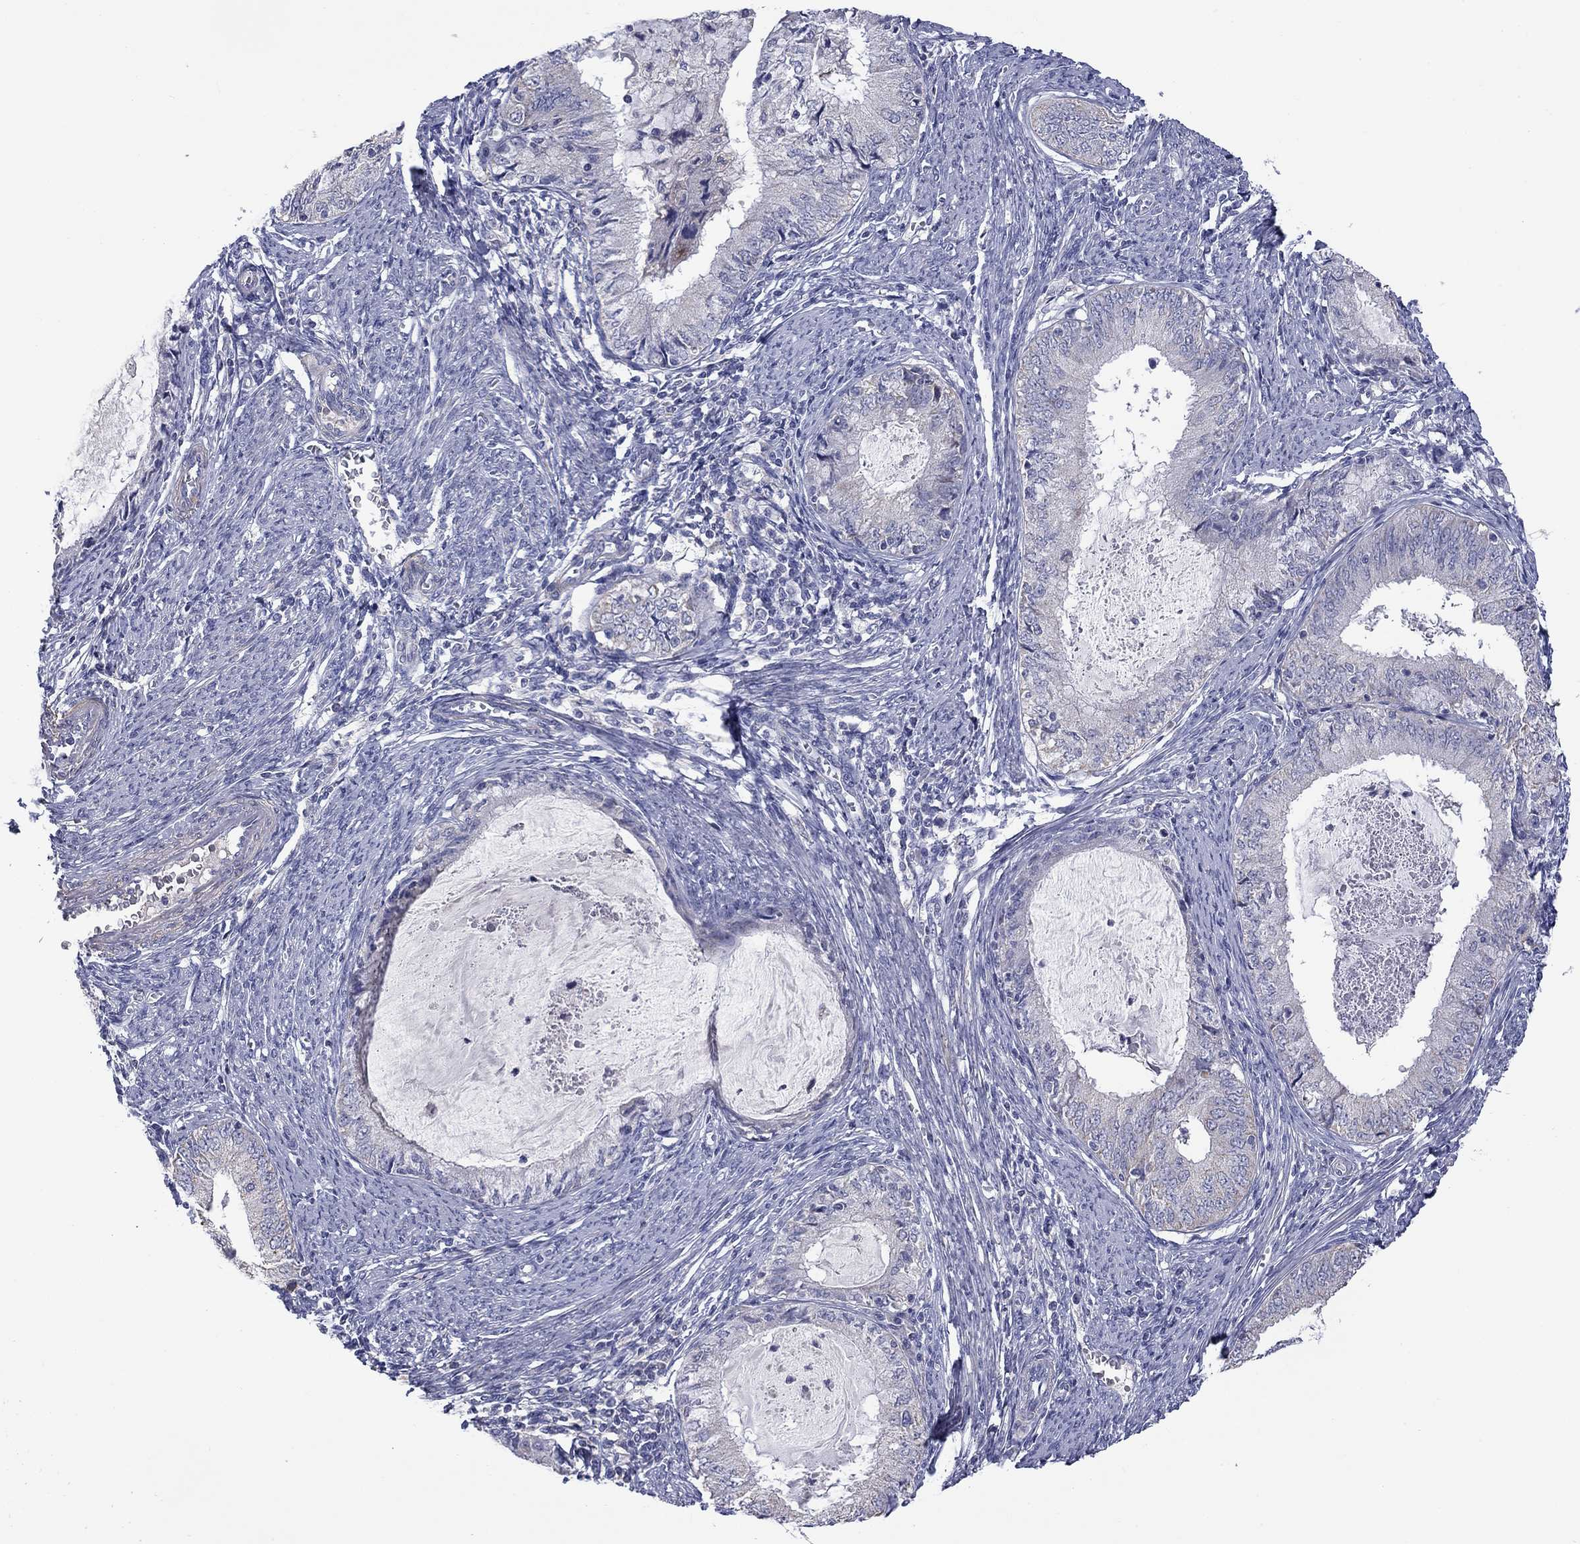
{"staining": {"intensity": "negative", "quantity": "none", "location": "none"}, "tissue": "endometrial cancer", "cell_type": "Tumor cells", "image_type": "cancer", "snomed": [{"axis": "morphology", "description": "Adenocarcinoma, NOS"}, {"axis": "topography", "description": "Endometrium"}], "caption": "A photomicrograph of human endometrial adenocarcinoma is negative for staining in tumor cells. The staining was performed using DAB to visualize the protein expression in brown, while the nuclei were stained in blue with hematoxylin (Magnification: 20x).", "gene": "FRK", "patient": {"sex": "female", "age": 57}}